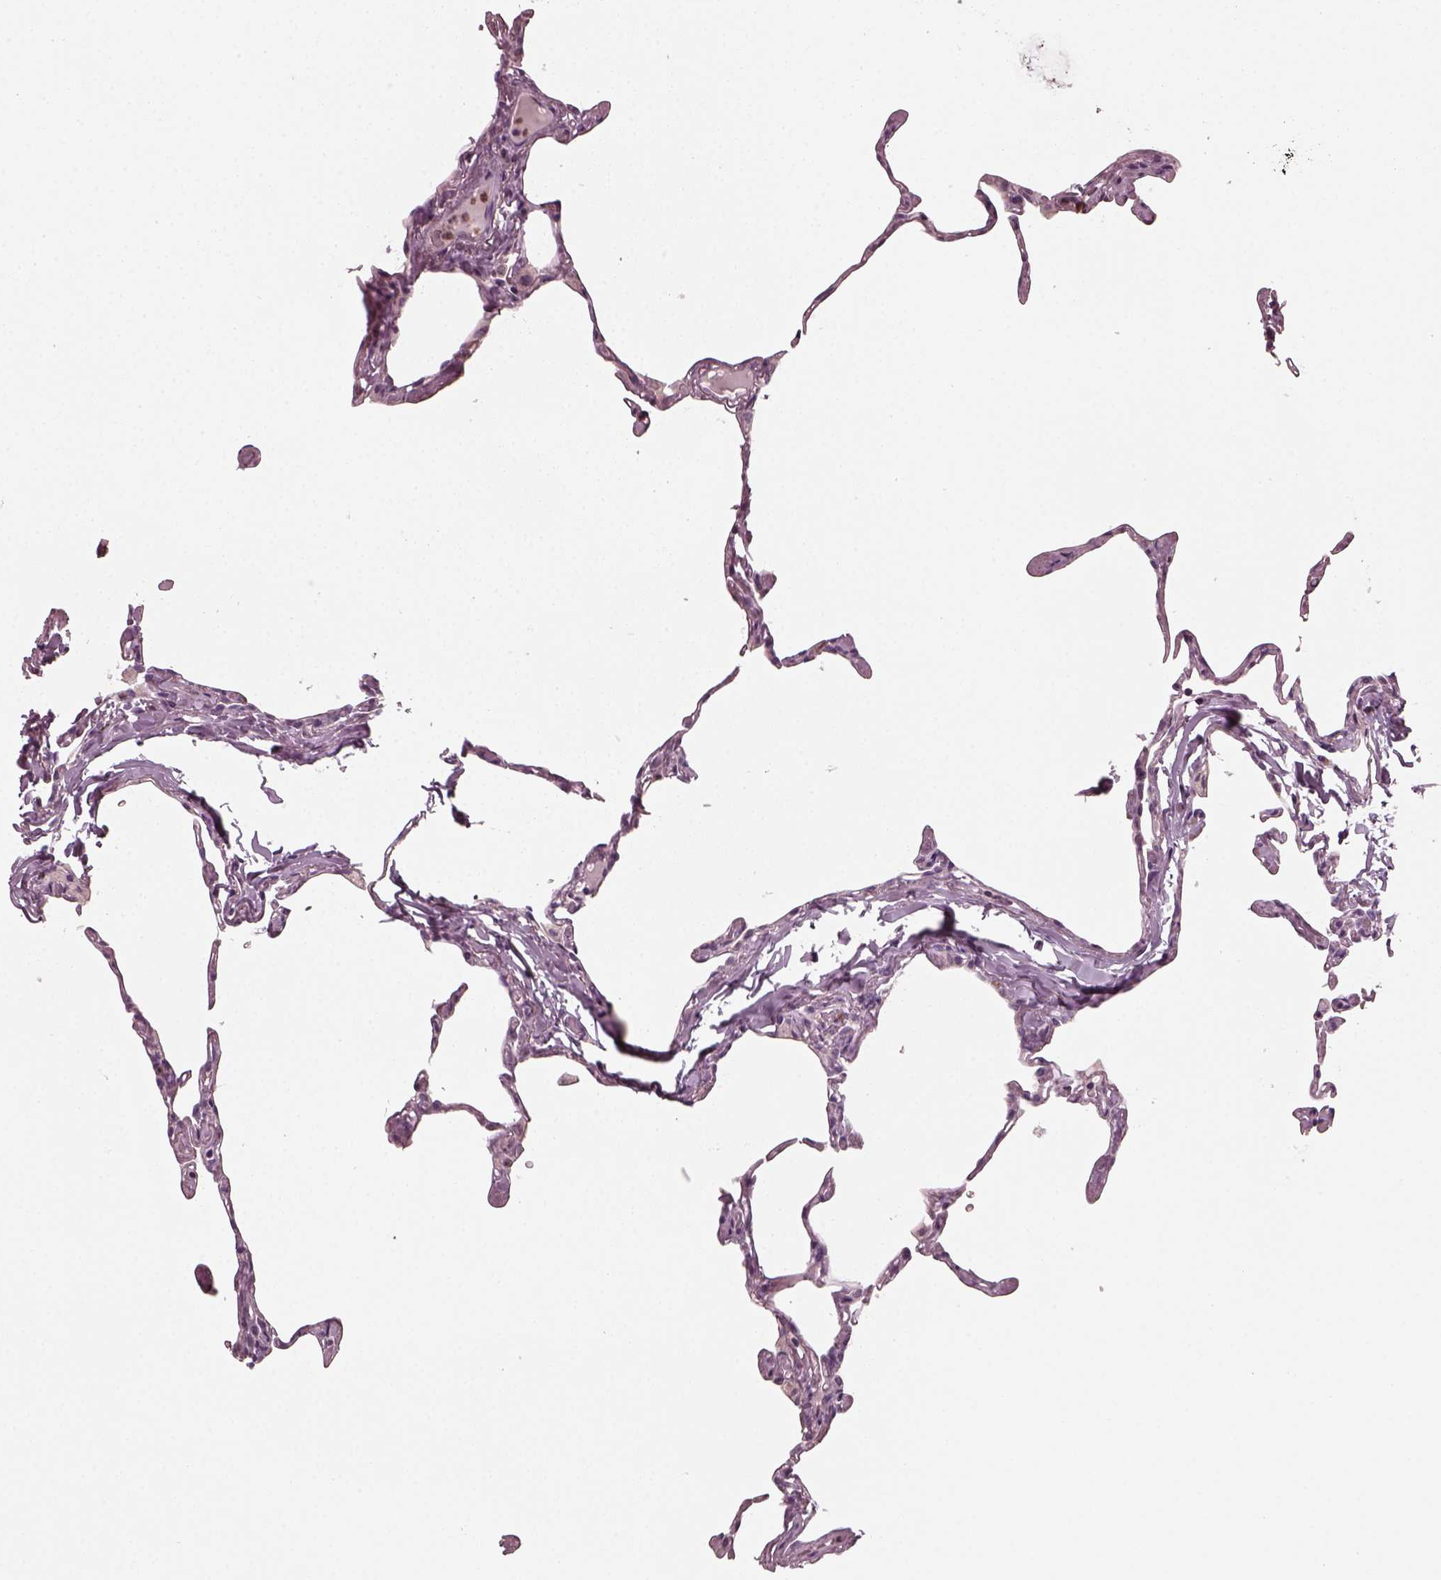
{"staining": {"intensity": "negative", "quantity": "none", "location": "none"}, "tissue": "lung", "cell_type": "Alveolar cells", "image_type": "normal", "snomed": [{"axis": "morphology", "description": "Normal tissue, NOS"}, {"axis": "topography", "description": "Lung"}], "caption": "DAB (3,3'-diaminobenzidine) immunohistochemical staining of benign lung exhibits no significant staining in alveolar cells.", "gene": "CHIT1", "patient": {"sex": "male", "age": 65}}